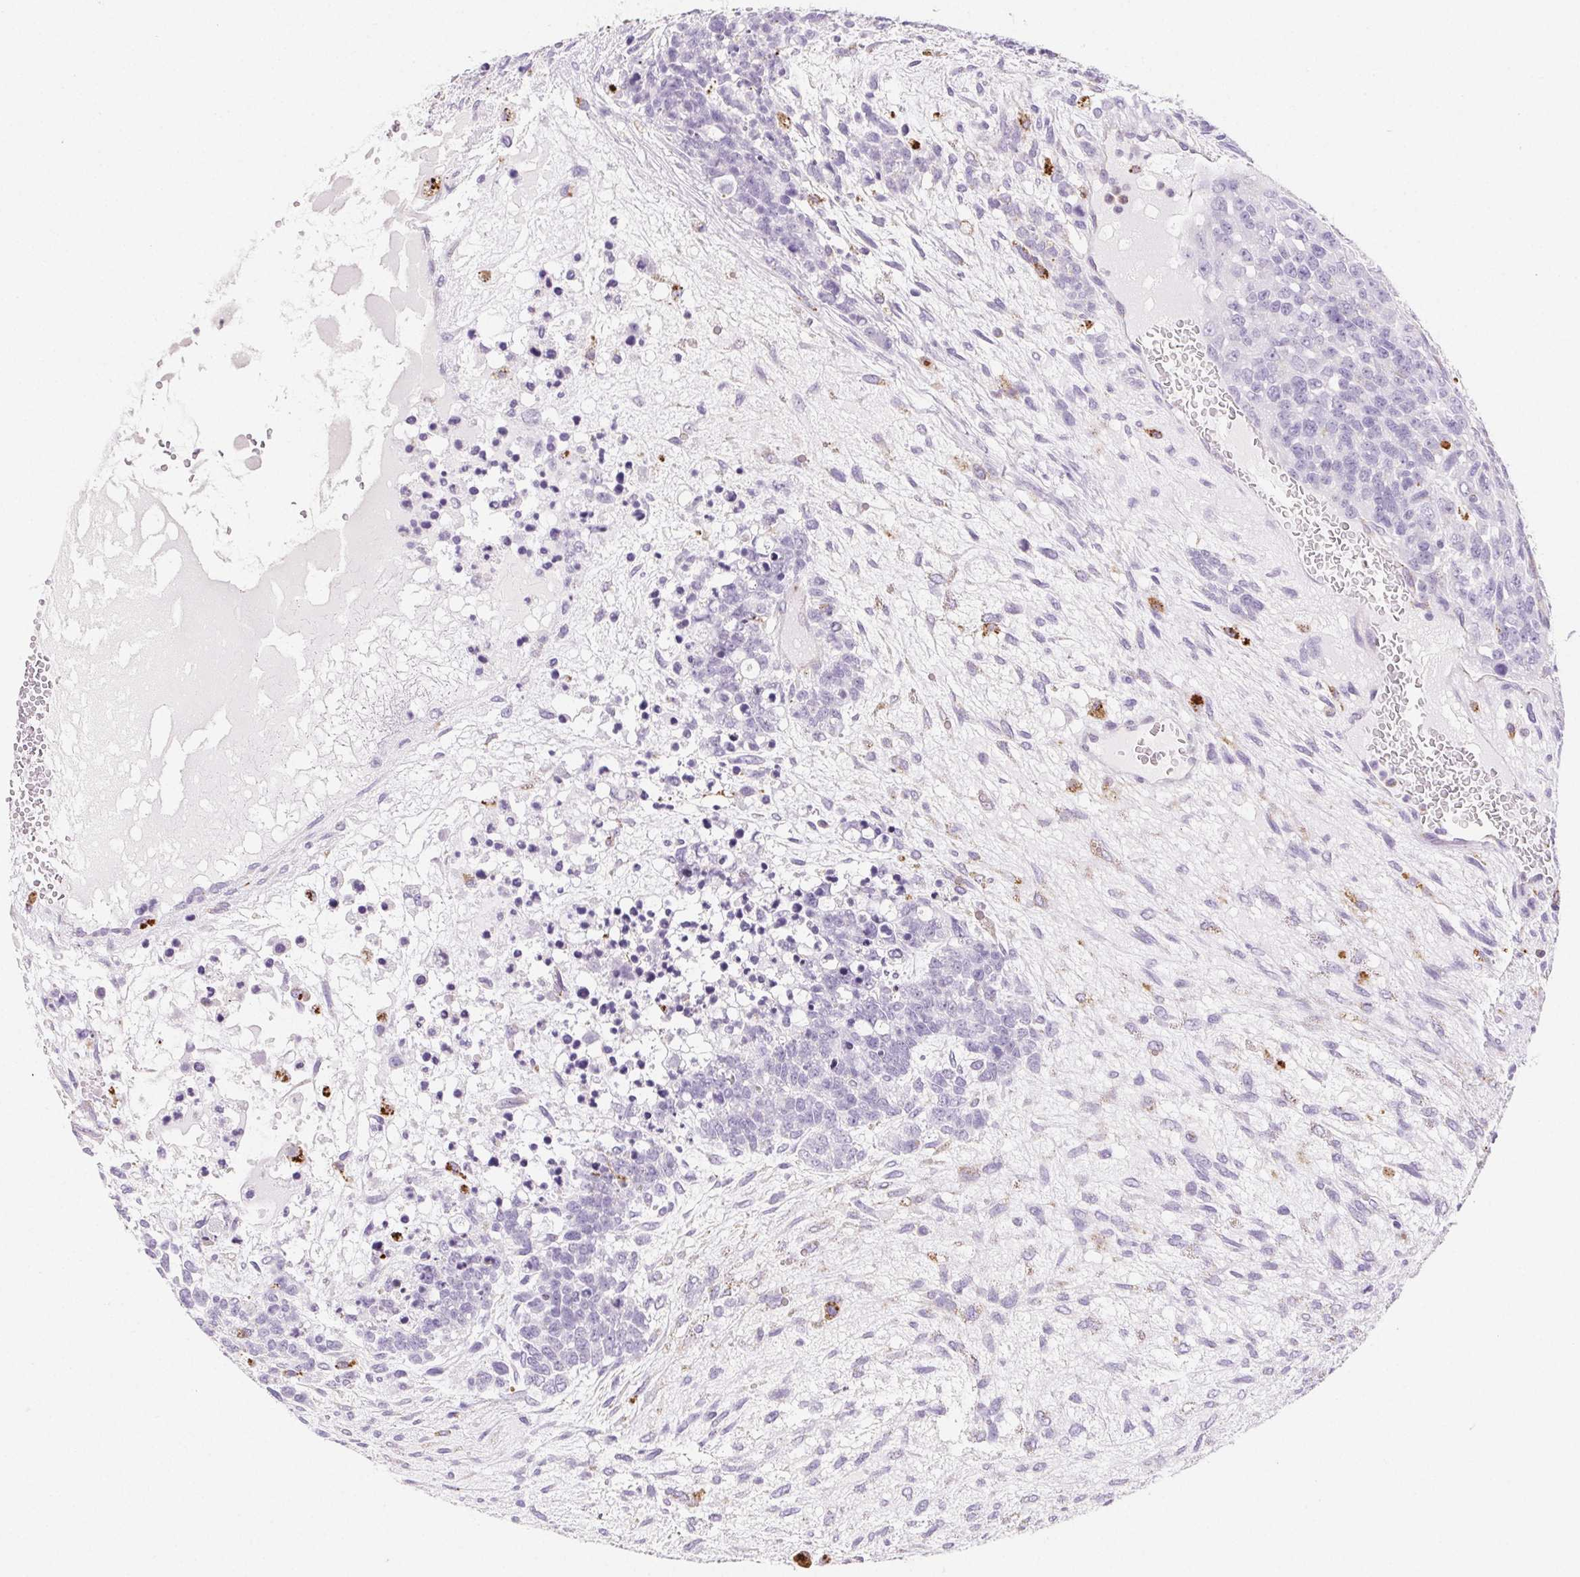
{"staining": {"intensity": "negative", "quantity": "none", "location": "none"}, "tissue": "testis cancer", "cell_type": "Tumor cells", "image_type": "cancer", "snomed": [{"axis": "morphology", "description": "Carcinoma, Embryonal, NOS"}, {"axis": "topography", "description": "Testis"}], "caption": "Tumor cells show no significant staining in testis cancer (embryonal carcinoma).", "gene": "LIPA", "patient": {"sex": "male", "age": 23}}